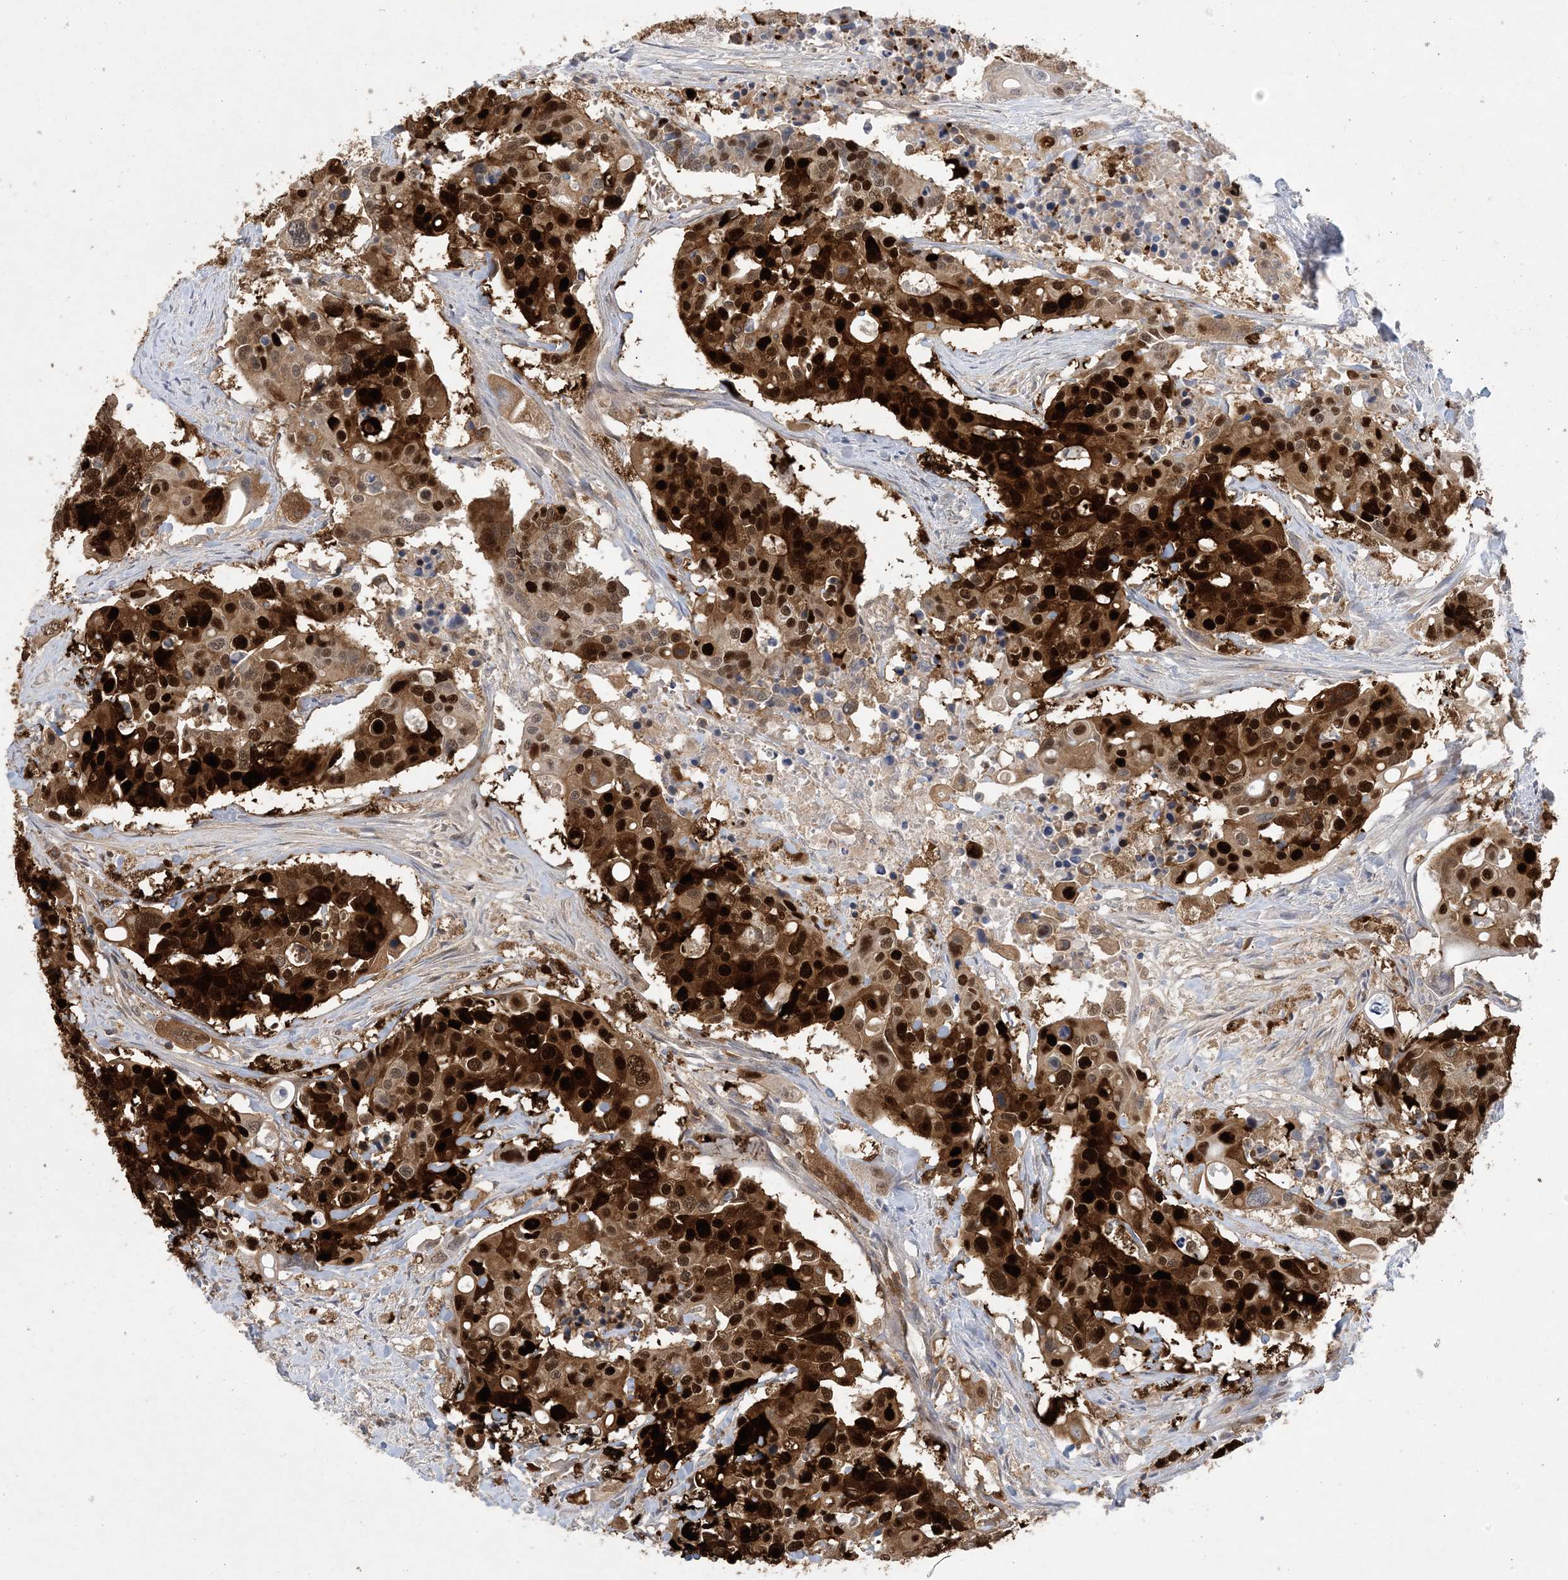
{"staining": {"intensity": "strong", "quantity": ">75%", "location": "cytoplasmic/membranous,nuclear"}, "tissue": "colorectal cancer", "cell_type": "Tumor cells", "image_type": "cancer", "snomed": [{"axis": "morphology", "description": "Adenocarcinoma, NOS"}, {"axis": "topography", "description": "Colon"}], "caption": "The micrograph displays immunohistochemical staining of adenocarcinoma (colorectal). There is strong cytoplasmic/membranous and nuclear expression is appreciated in approximately >75% of tumor cells.", "gene": "HMGCS1", "patient": {"sex": "male", "age": 77}}